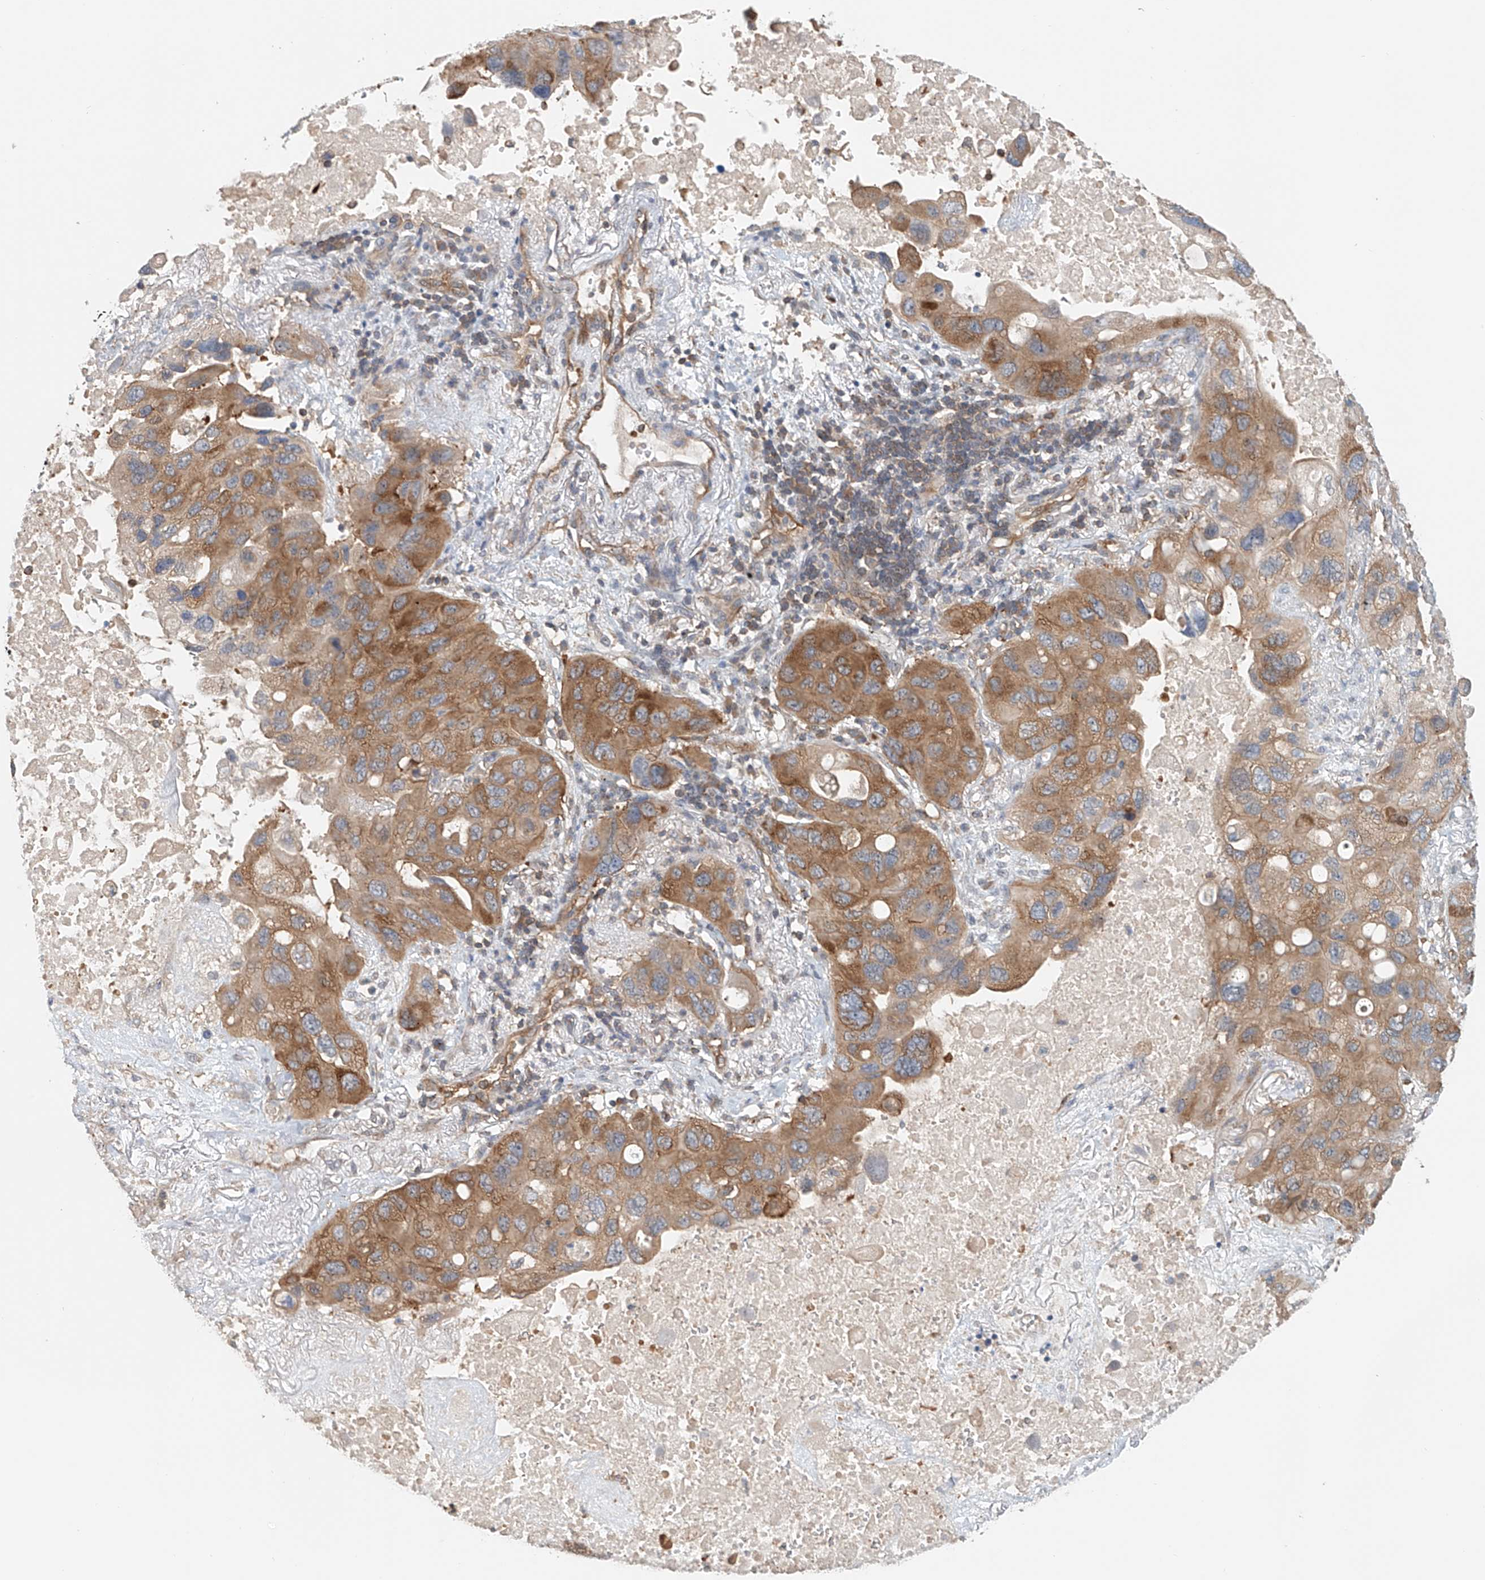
{"staining": {"intensity": "moderate", "quantity": ">75%", "location": "cytoplasmic/membranous"}, "tissue": "lung cancer", "cell_type": "Tumor cells", "image_type": "cancer", "snomed": [{"axis": "morphology", "description": "Squamous cell carcinoma, NOS"}, {"axis": "topography", "description": "Lung"}], "caption": "The immunohistochemical stain highlights moderate cytoplasmic/membranous expression in tumor cells of lung cancer (squamous cell carcinoma) tissue.", "gene": "FRYL", "patient": {"sex": "female", "age": 73}}